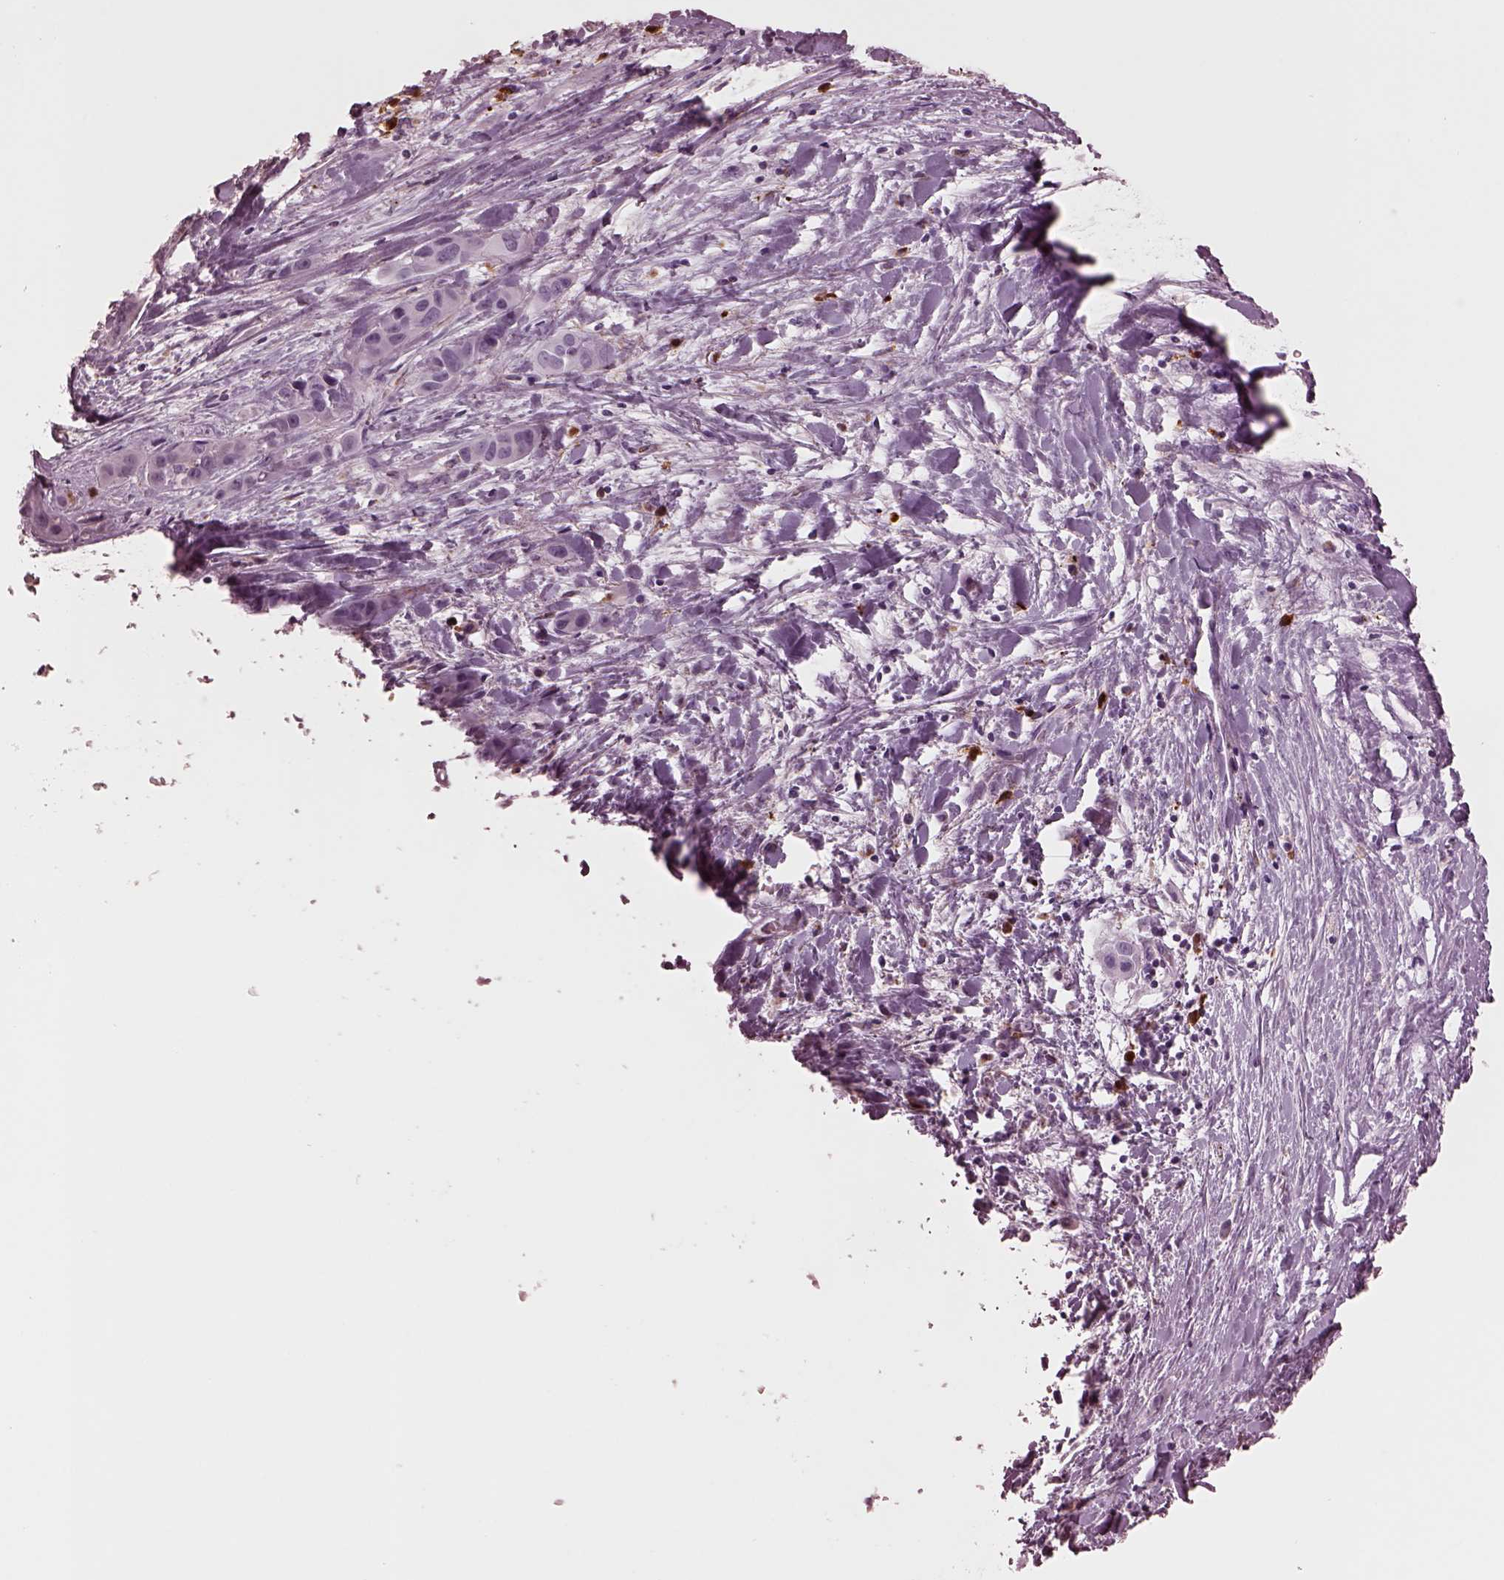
{"staining": {"intensity": "negative", "quantity": "none", "location": "none"}, "tissue": "liver cancer", "cell_type": "Tumor cells", "image_type": "cancer", "snomed": [{"axis": "morphology", "description": "Cholangiocarcinoma"}, {"axis": "topography", "description": "Liver"}], "caption": "DAB (3,3'-diaminobenzidine) immunohistochemical staining of liver cholangiocarcinoma displays no significant staining in tumor cells. (Immunohistochemistry (ihc), brightfield microscopy, high magnification).", "gene": "SLAMF8", "patient": {"sex": "female", "age": 52}}